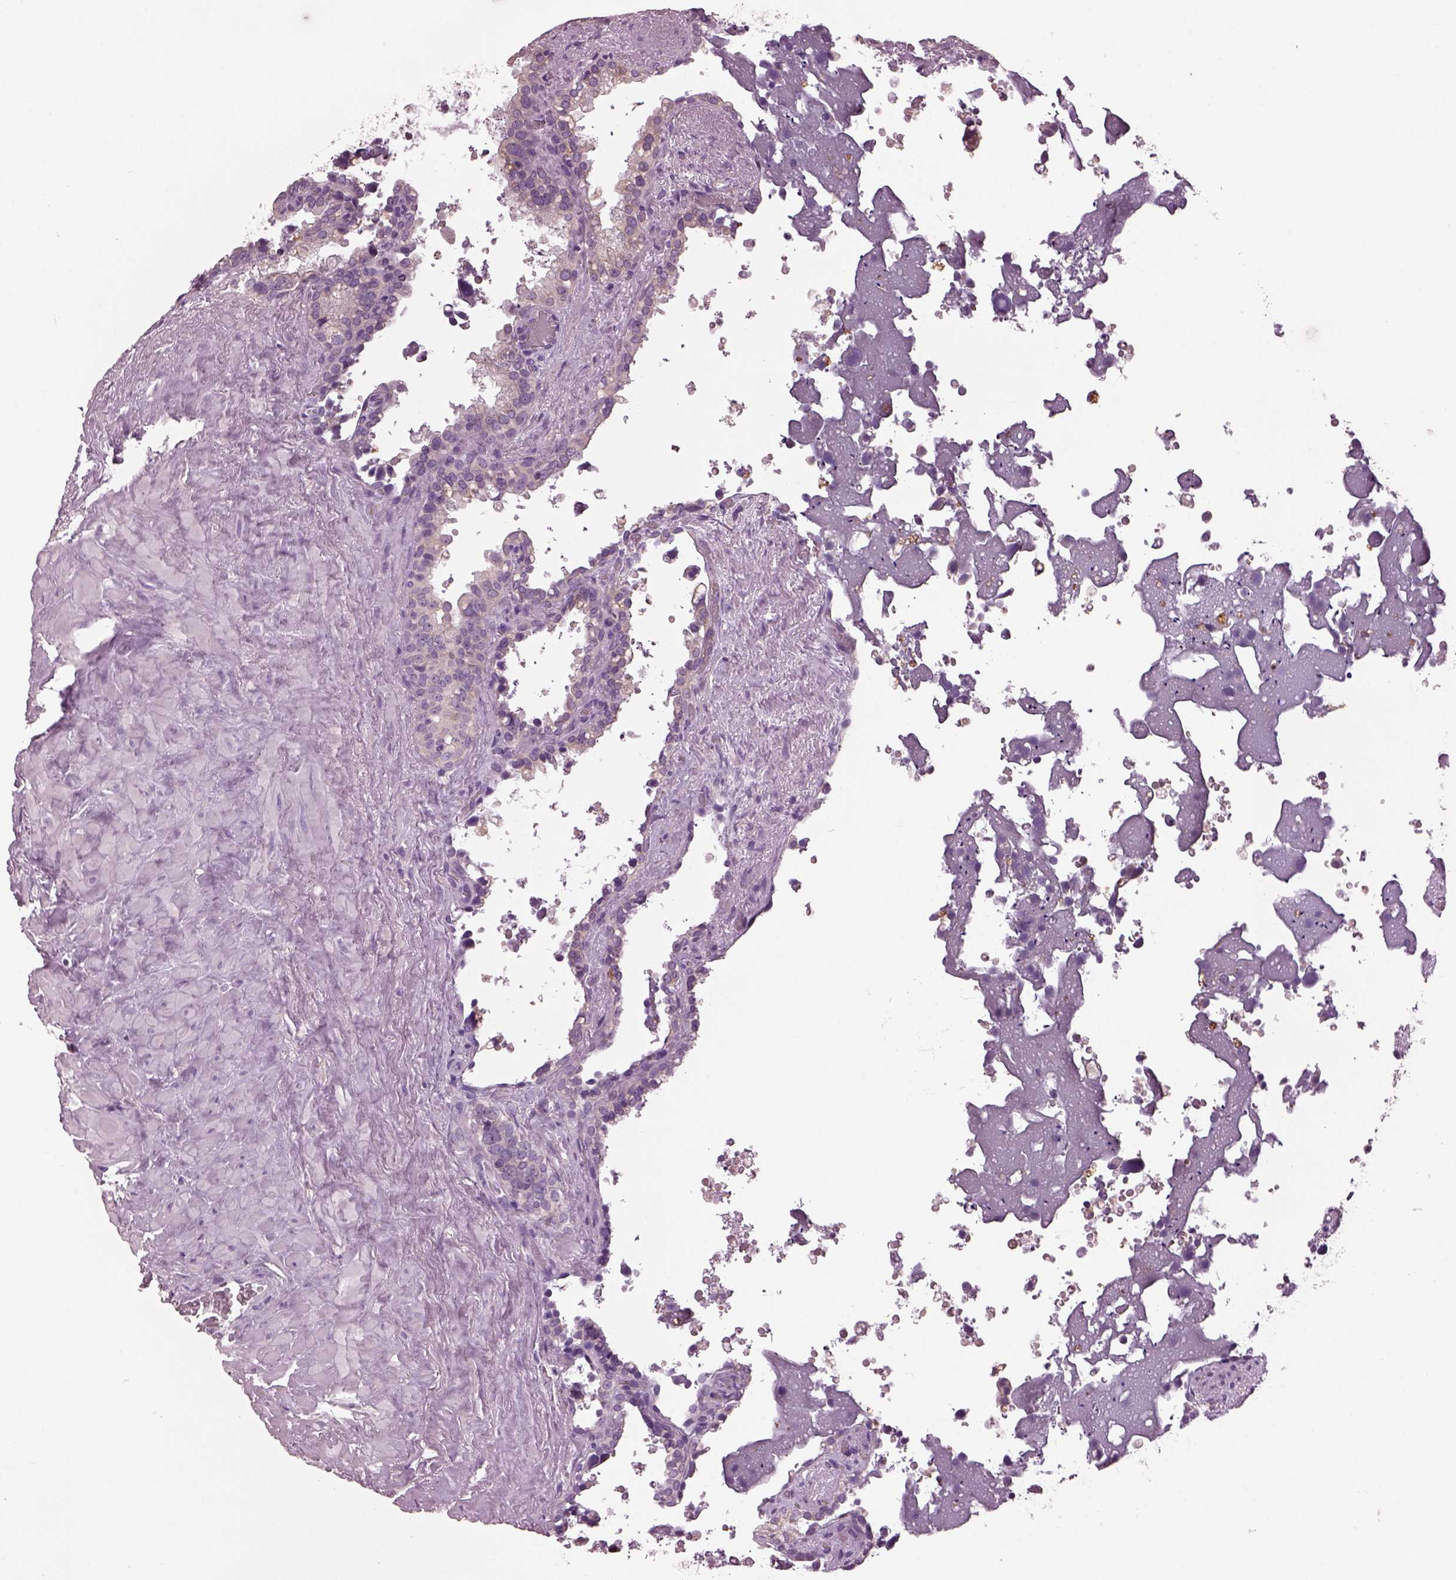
{"staining": {"intensity": "negative", "quantity": "none", "location": "none"}, "tissue": "seminal vesicle", "cell_type": "Glandular cells", "image_type": "normal", "snomed": [{"axis": "morphology", "description": "Normal tissue, NOS"}, {"axis": "topography", "description": "Seminal veicle"}], "caption": "Immunohistochemistry histopathology image of unremarkable seminal vesicle: seminal vesicle stained with DAB (3,3'-diaminobenzidine) demonstrates no significant protein positivity in glandular cells.", "gene": "SHTN1", "patient": {"sex": "male", "age": 71}}